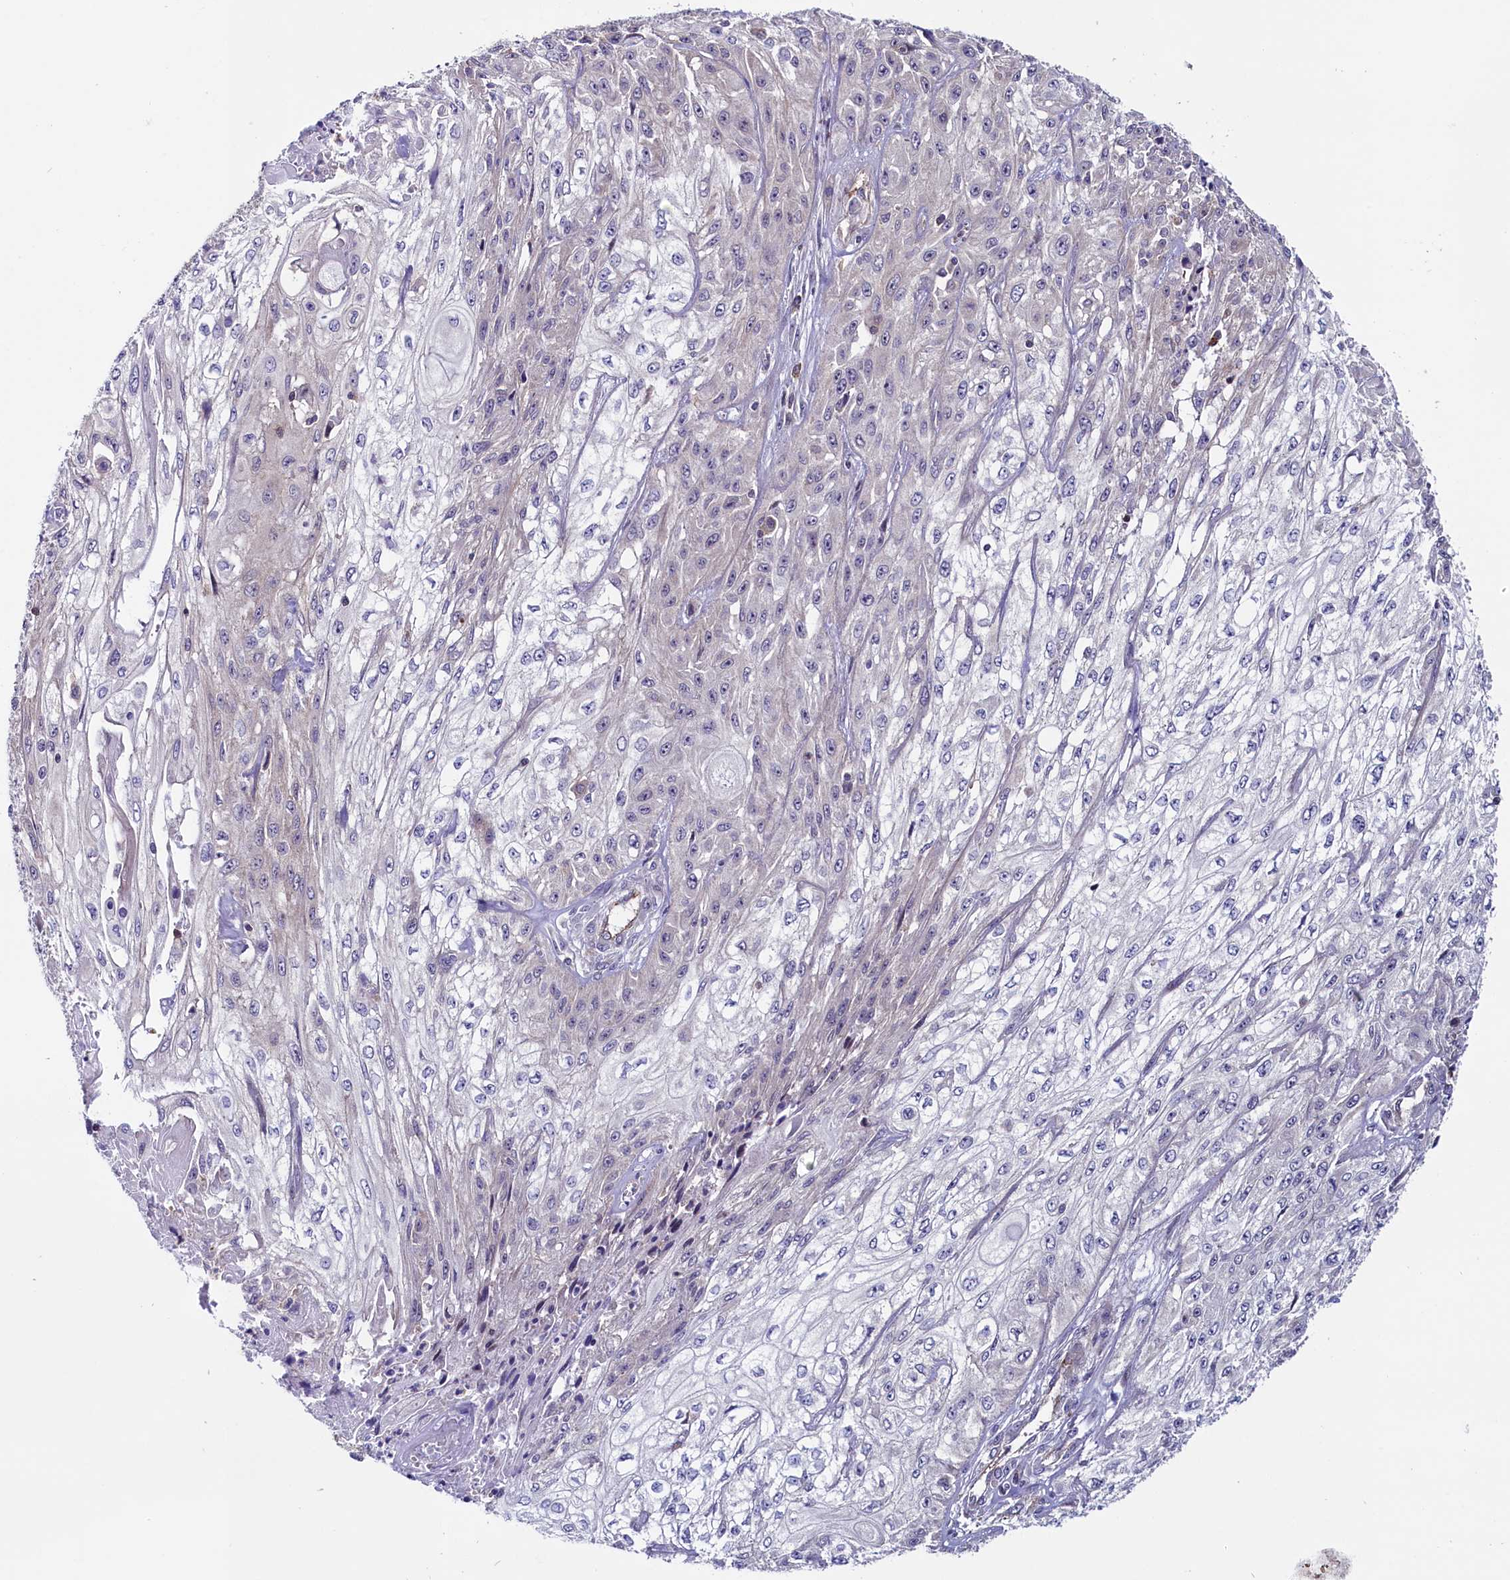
{"staining": {"intensity": "negative", "quantity": "none", "location": "none"}, "tissue": "skin cancer", "cell_type": "Tumor cells", "image_type": "cancer", "snomed": [{"axis": "morphology", "description": "Squamous cell carcinoma, NOS"}, {"axis": "morphology", "description": "Squamous cell carcinoma, metastatic, NOS"}, {"axis": "topography", "description": "Skin"}, {"axis": "topography", "description": "Lymph node"}], "caption": "High power microscopy histopathology image of an immunohistochemistry (IHC) histopathology image of squamous cell carcinoma (skin), revealing no significant staining in tumor cells.", "gene": "CIAPIN1", "patient": {"sex": "male", "age": 75}}